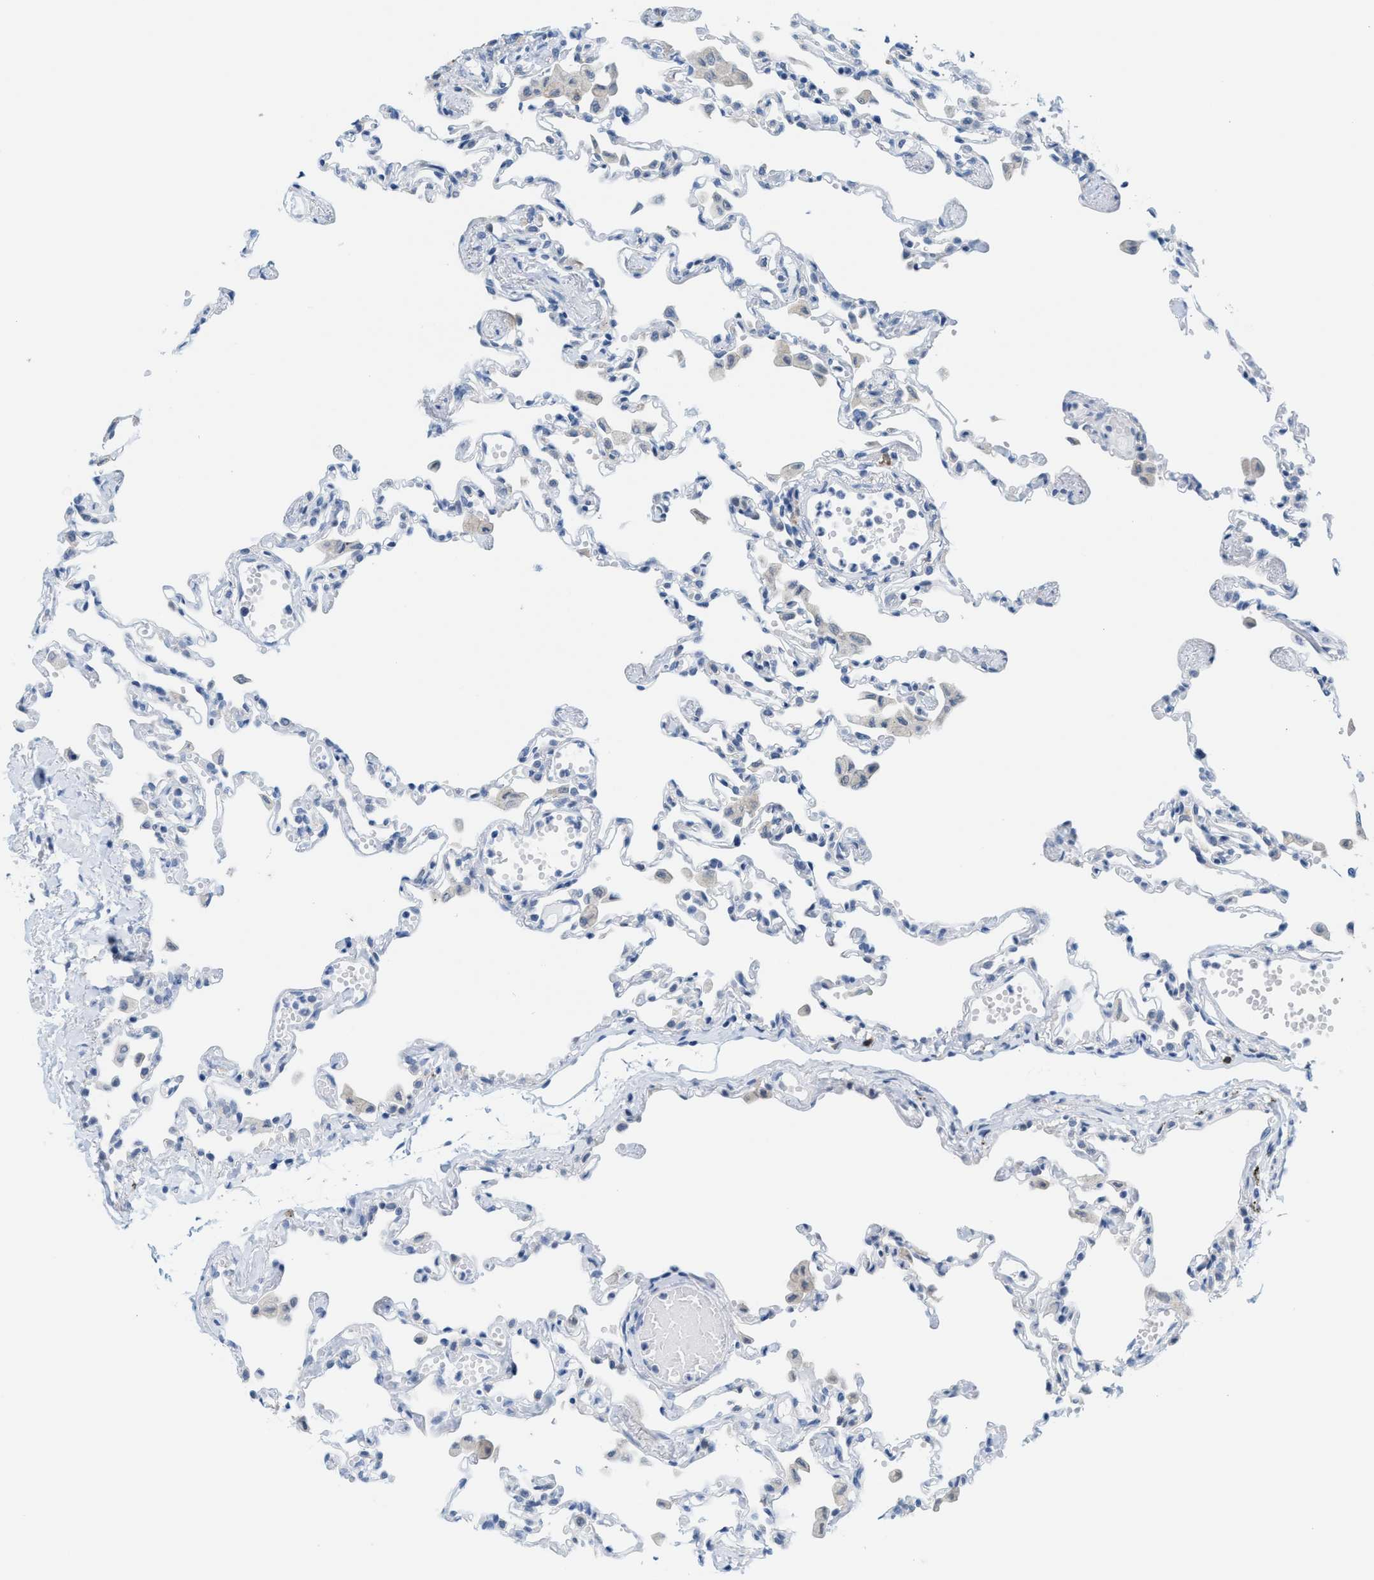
{"staining": {"intensity": "negative", "quantity": "none", "location": "none"}, "tissue": "lung", "cell_type": "Alveolar cells", "image_type": "normal", "snomed": [{"axis": "morphology", "description": "Normal tissue, NOS"}, {"axis": "topography", "description": "Bronchus"}, {"axis": "topography", "description": "Lung"}], "caption": "IHC histopathology image of benign lung: lung stained with DAB (3,3'-diaminobenzidine) displays no significant protein staining in alveolar cells.", "gene": "KIFC3", "patient": {"sex": "female", "age": 49}}